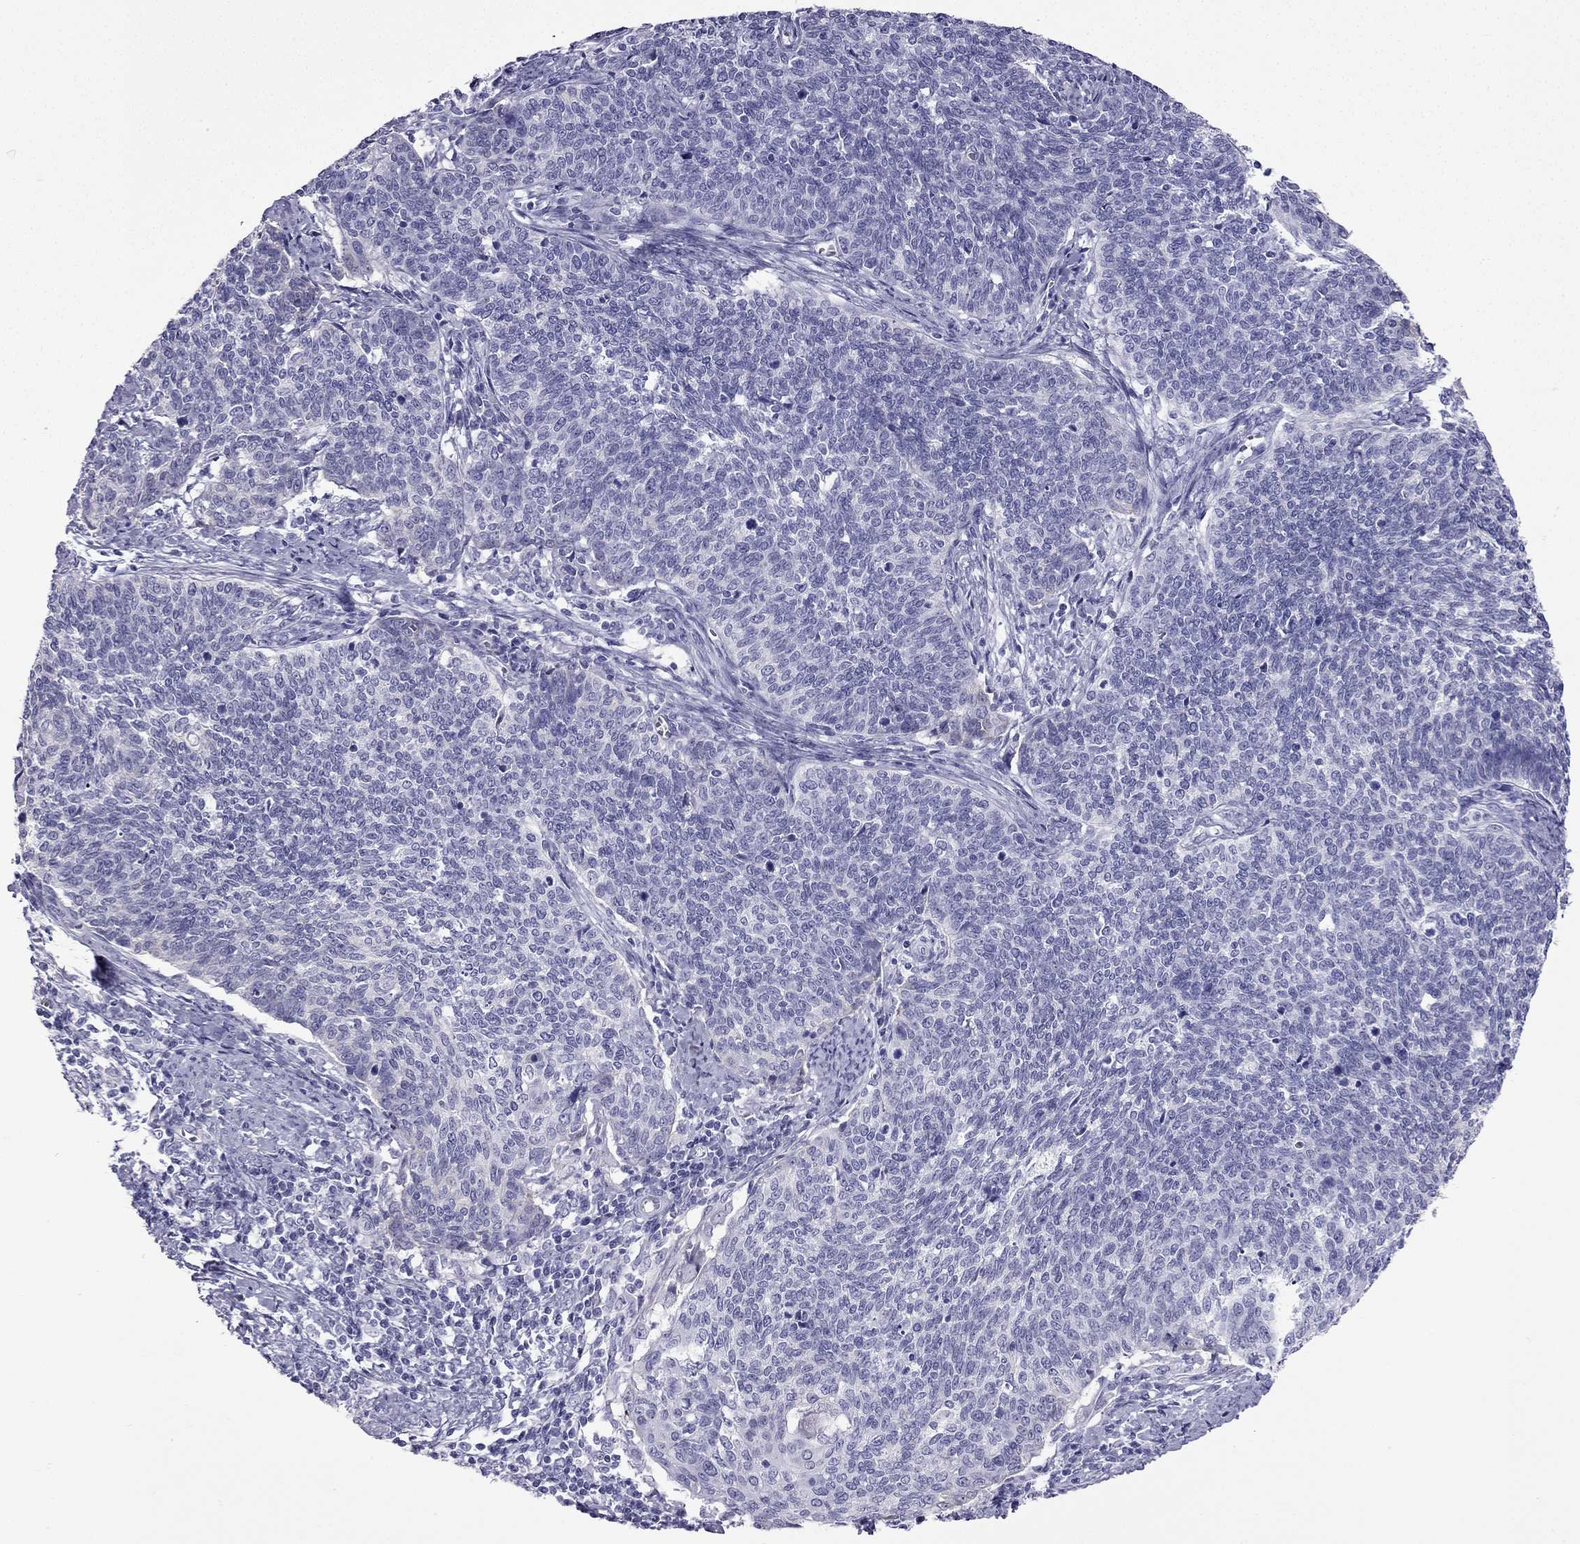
{"staining": {"intensity": "negative", "quantity": "none", "location": "none"}, "tissue": "cervical cancer", "cell_type": "Tumor cells", "image_type": "cancer", "snomed": [{"axis": "morphology", "description": "Squamous cell carcinoma, NOS"}, {"axis": "topography", "description": "Cervix"}], "caption": "Tumor cells are negative for brown protein staining in cervical squamous cell carcinoma.", "gene": "GJA8", "patient": {"sex": "female", "age": 39}}